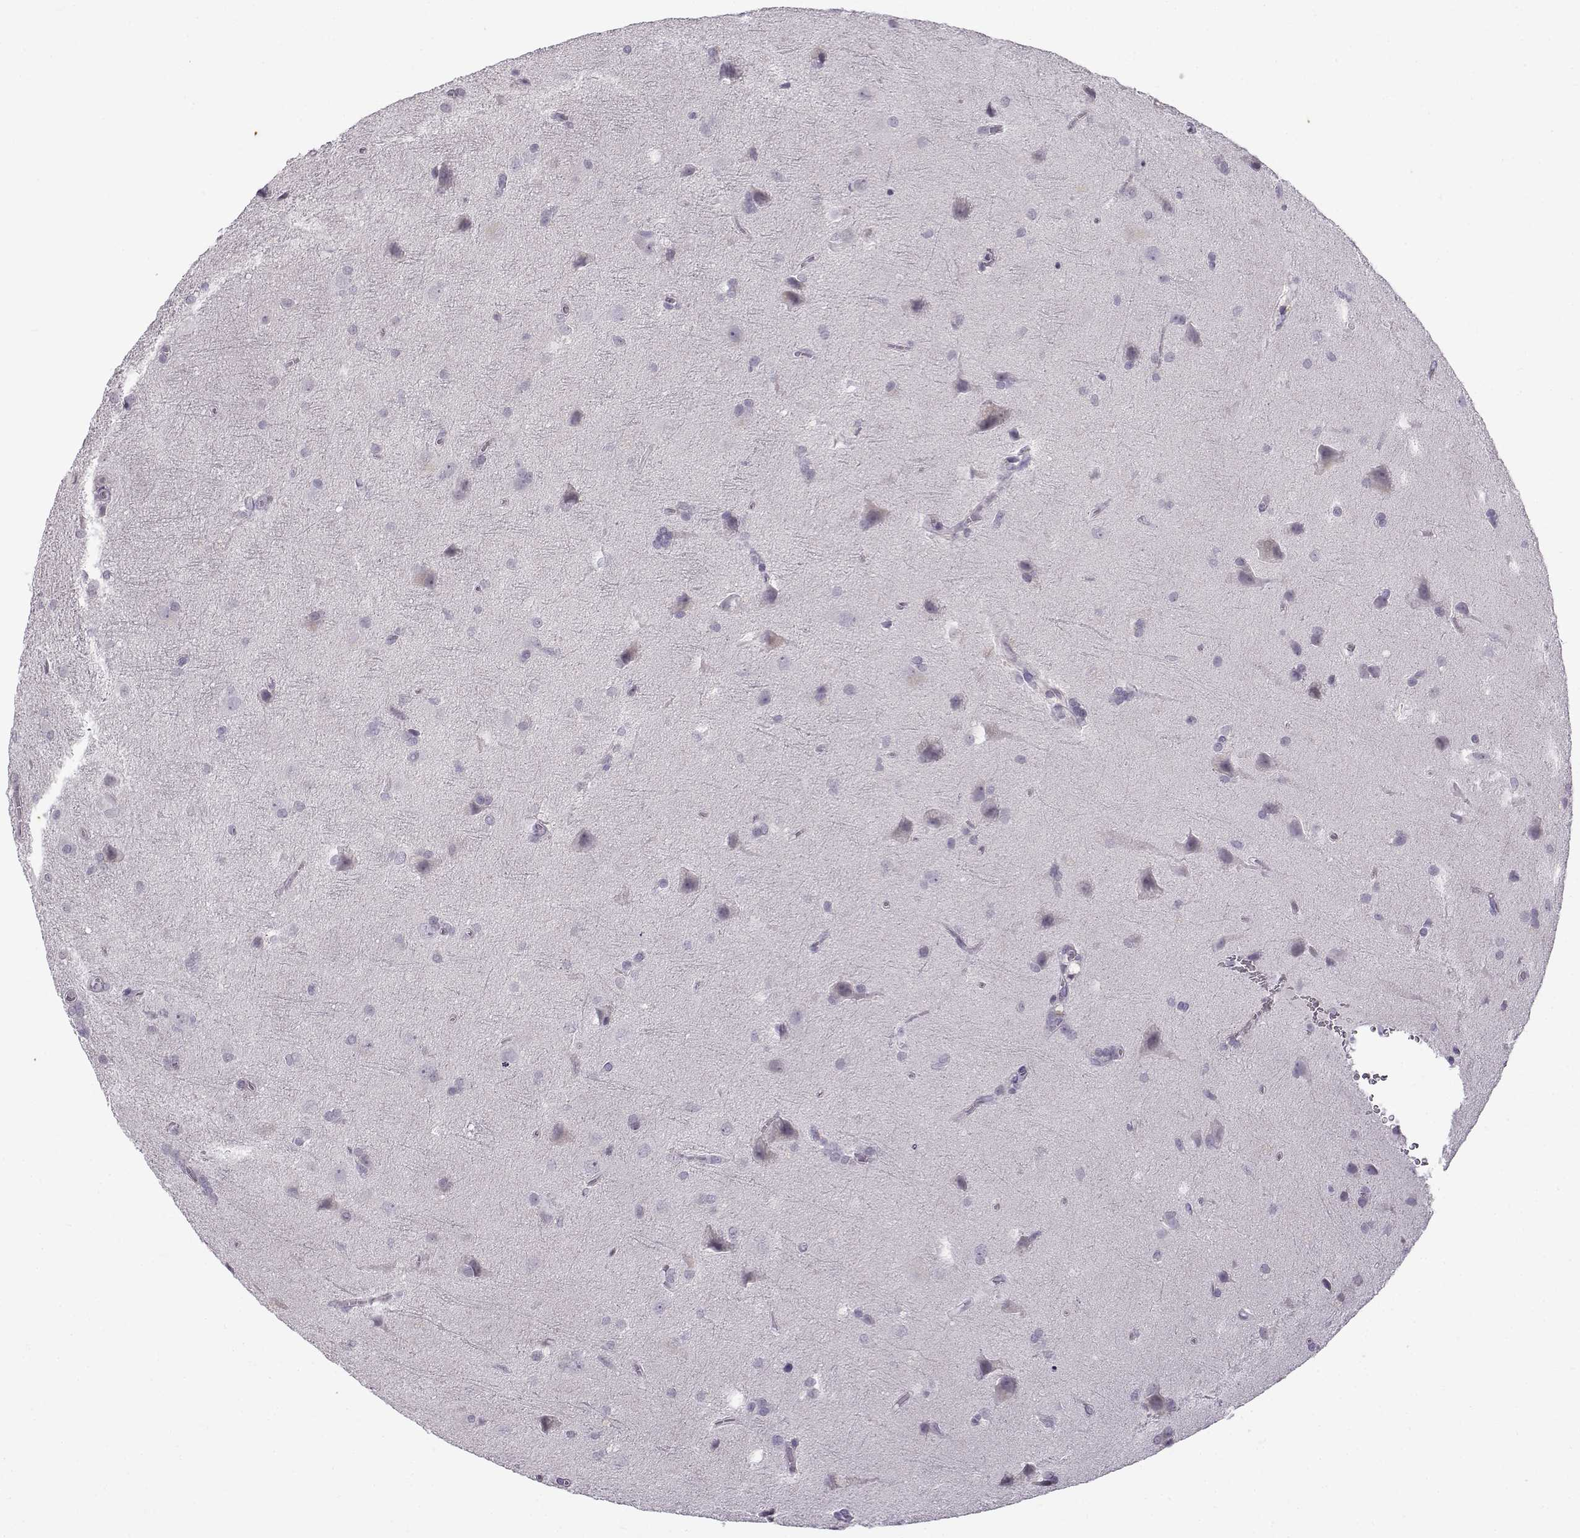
{"staining": {"intensity": "negative", "quantity": "none", "location": "none"}, "tissue": "glioma", "cell_type": "Tumor cells", "image_type": "cancer", "snomed": [{"axis": "morphology", "description": "Glioma, malignant, Low grade"}, {"axis": "topography", "description": "Brain"}], "caption": "The micrograph demonstrates no staining of tumor cells in glioma. (DAB (3,3'-diaminobenzidine) IHC, high magnification).", "gene": "TEX55", "patient": {"sex": "male", "age": 58}}